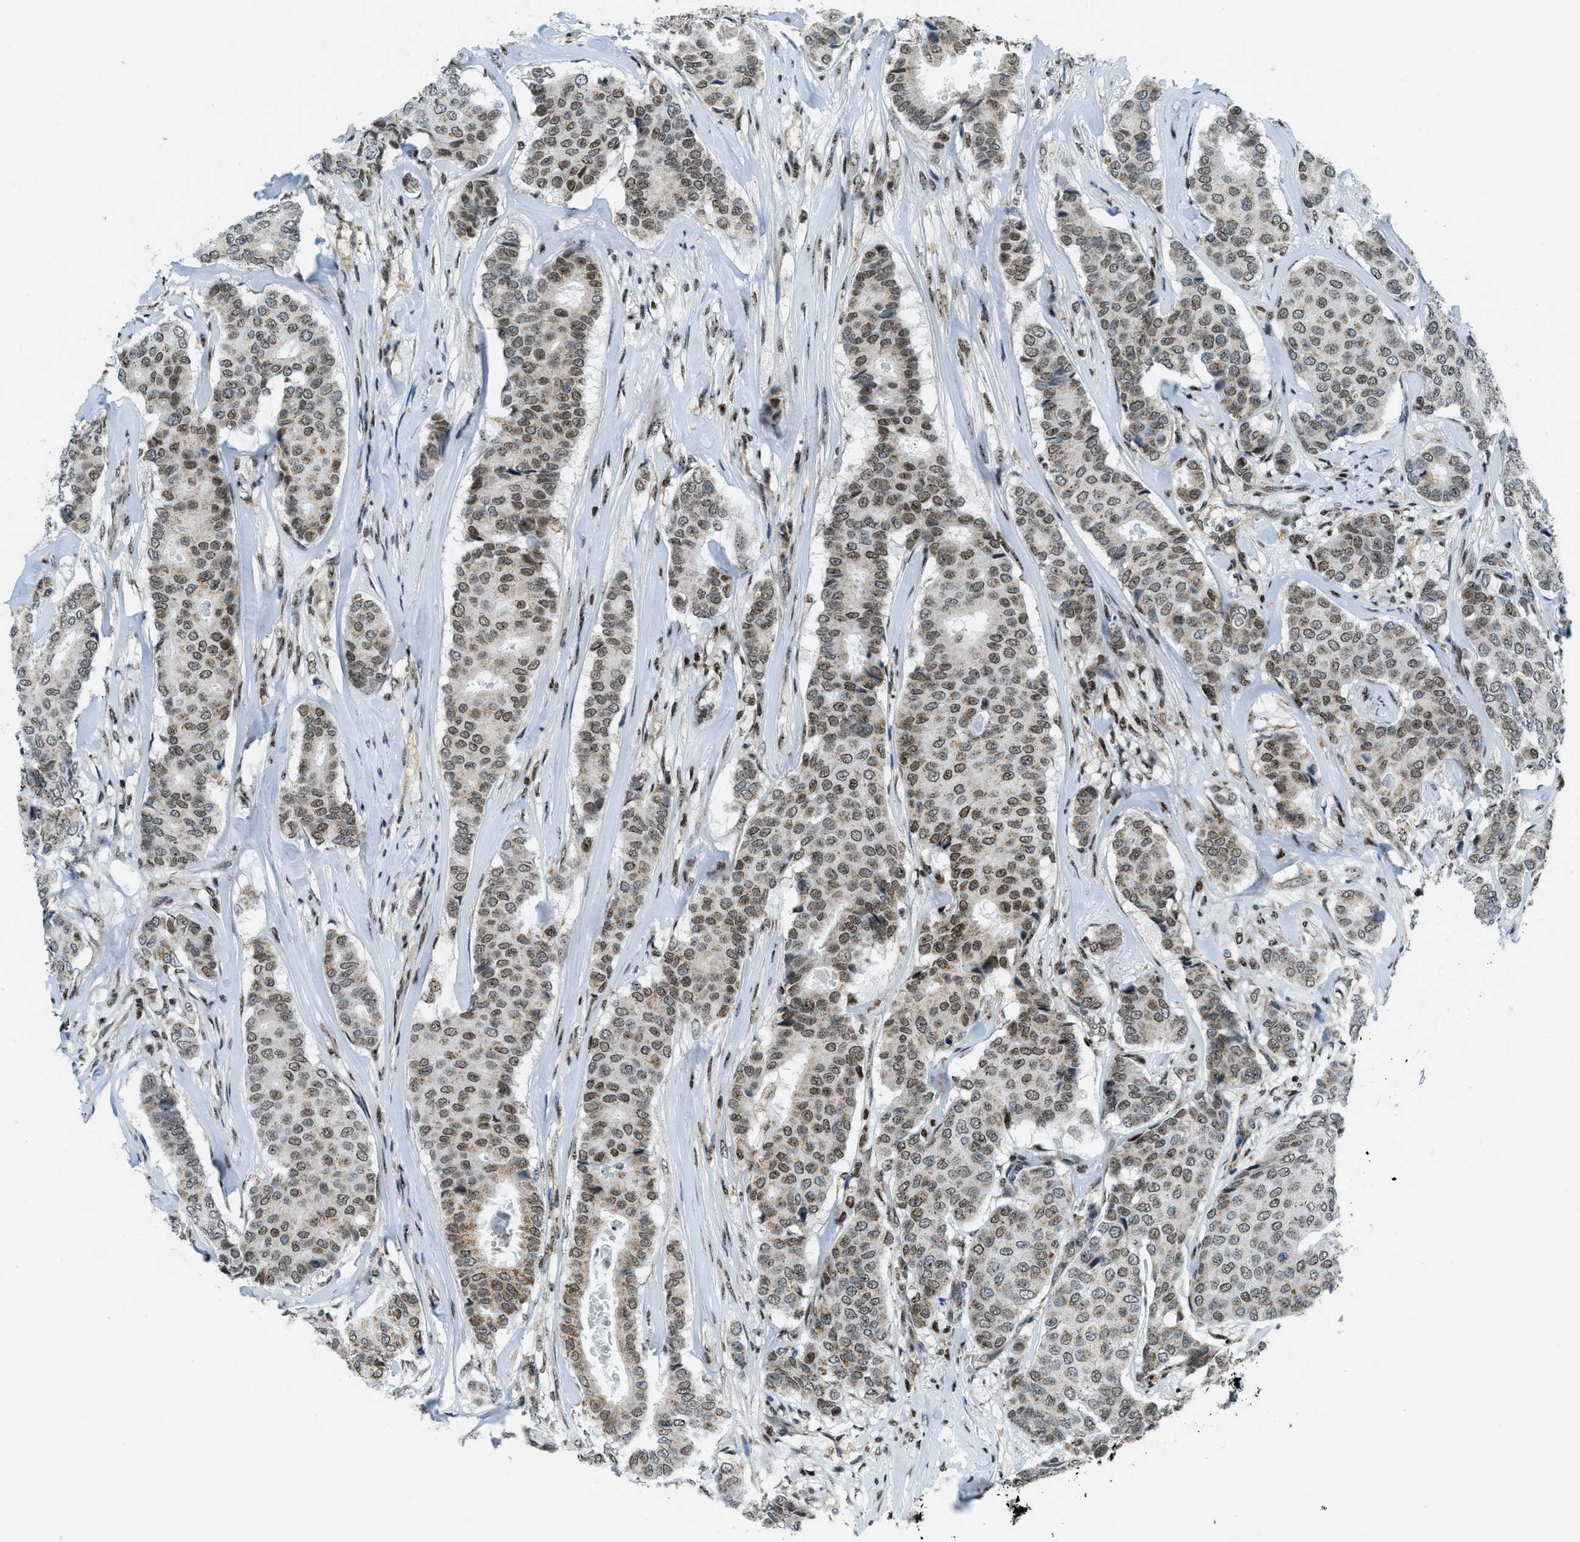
{"staining": {"intensity": "moderate", "quantity": ">75%", "location": "cytoplasmic/membranous,nuclear"}, "tissue": "breast cancer", "cell_type": "Tumor cells", "image_type": "cancer", "snomed": [{"axis": "morphology", "description": "Duct carcinoma"}, {"axis": "topography", "description": "Breast"}], "caption": "Breast cancer stained for a protein (brown) displays moderate cytoplasmic/membranous and nuclear positive staining in approximately >75% of tumor cells.", "gene": "SP100", "patient": {"sex": "female", "age": 75}}